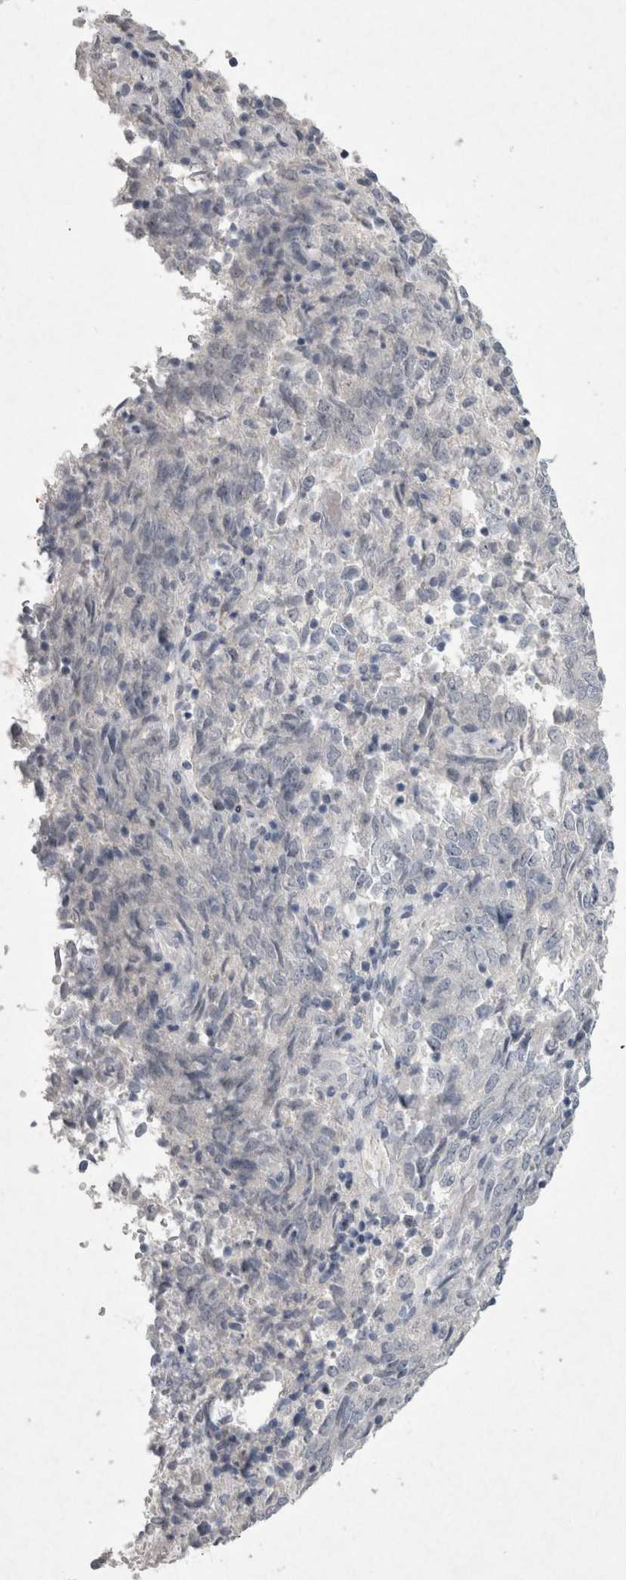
{"staining": {"intensity": "negative", "quantity": "none", "location": "none"}, "tissue": "endometrial cancer", "cell_type": "Tumor cells", "image_type": "cancer", "snomed": [{"axis": "morphology", "description": "Adenocarcinoma, NOS"}, {"axis": "topography", "description": "Endometrium"}], "caption": "Immunohistochemistry micrograph of neoplastic tissue: endometrial cancer (adenocarcinoma) stained with DAB reveals no significant protein positivity in tumor cells.", "gene": "PDX1", "patient": {"sex": "female", "age": 80}}